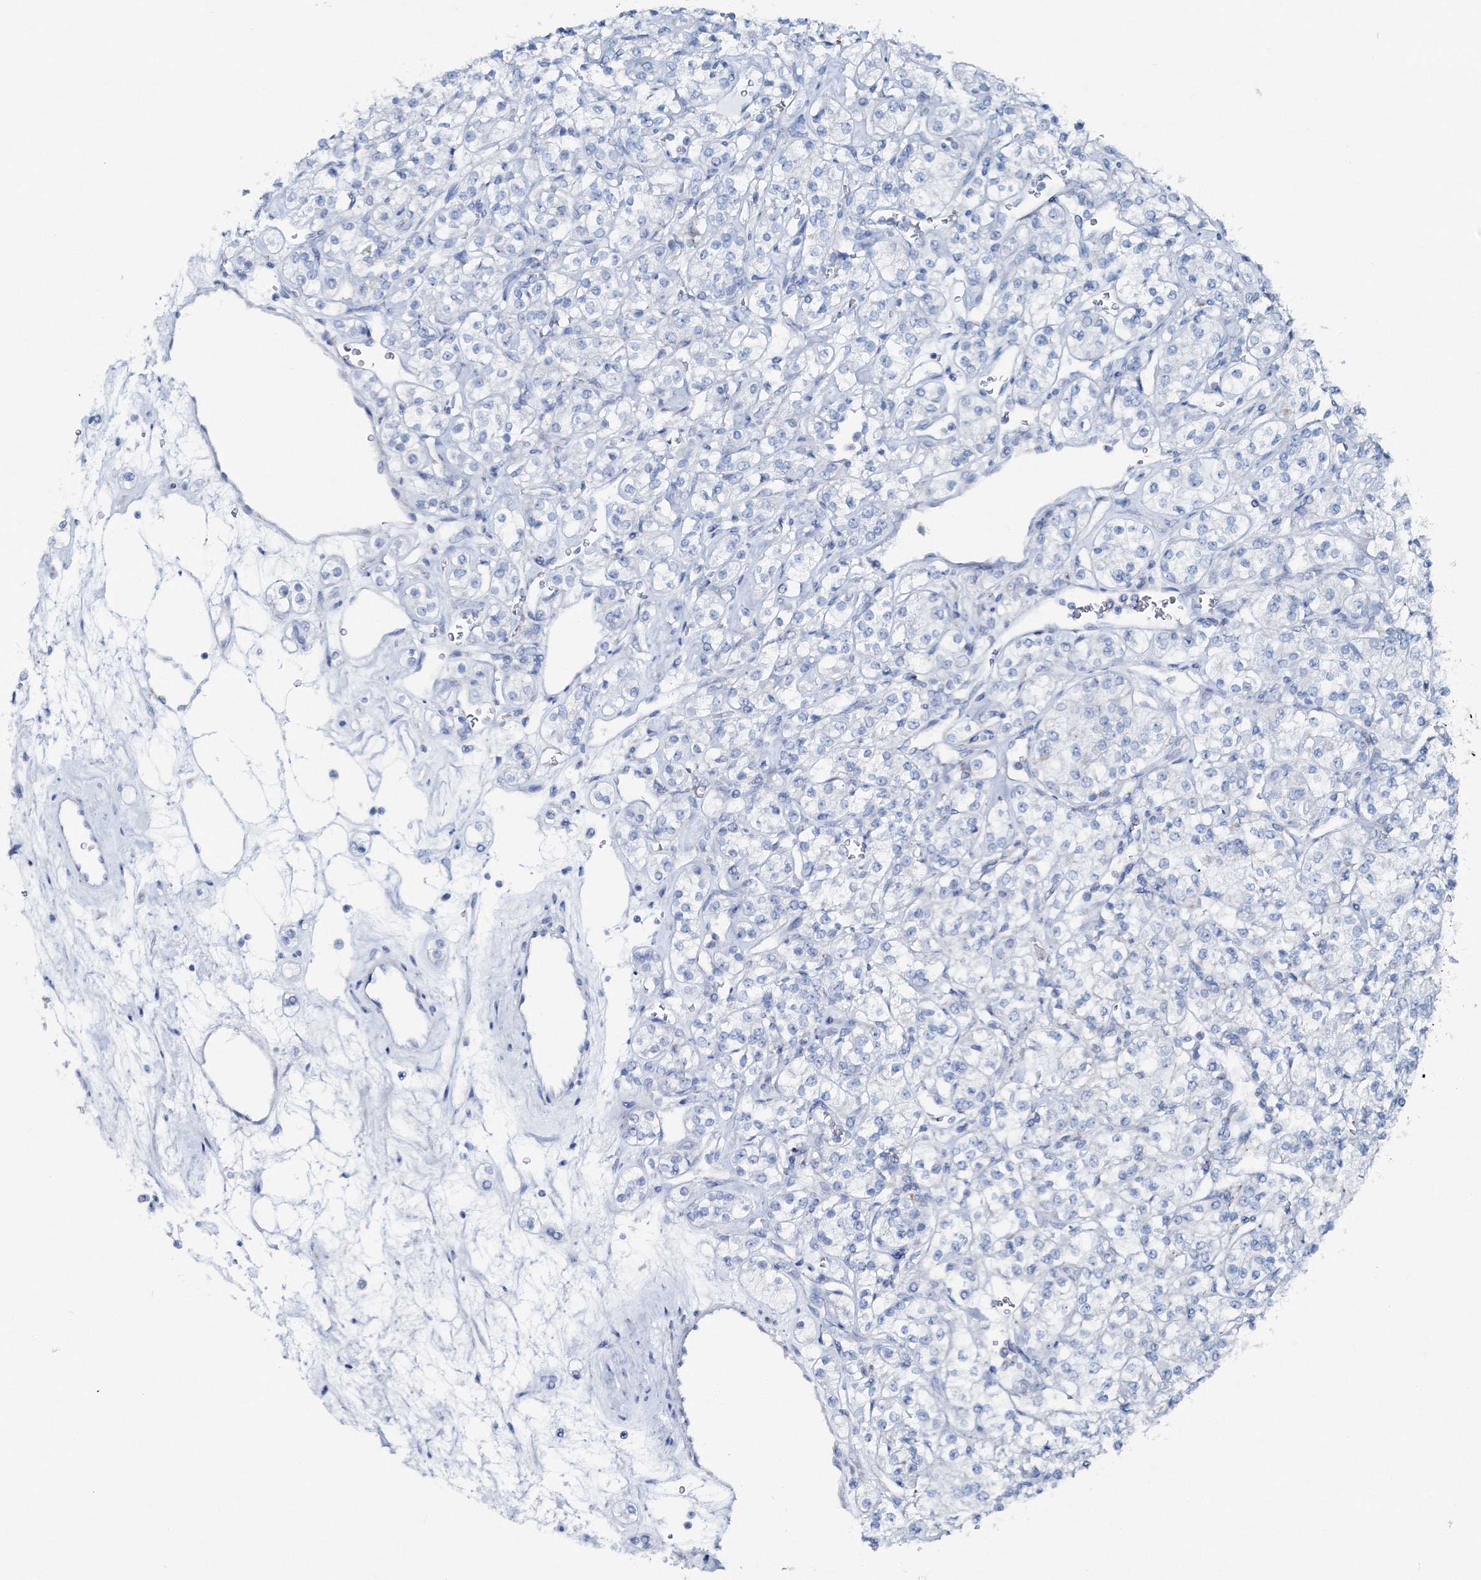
{"staining": {"intensity": "negative", "quantity": "none", "location": "none"}, "tissue": "renal cancer", "cell_type": "Tumor cells", "image_type": "cancer", "snomed": [{"axis": "morphology", "description": "Adenocarcinoma, NOS"}, {"axis": "topography", "description": "Kidney"}], "caption": "Tumor cells are negative for protein expression in human renal adenocarcinoma.", "gene": "GABARAPL2", "patient": {"sex": "male", "age": 77}}